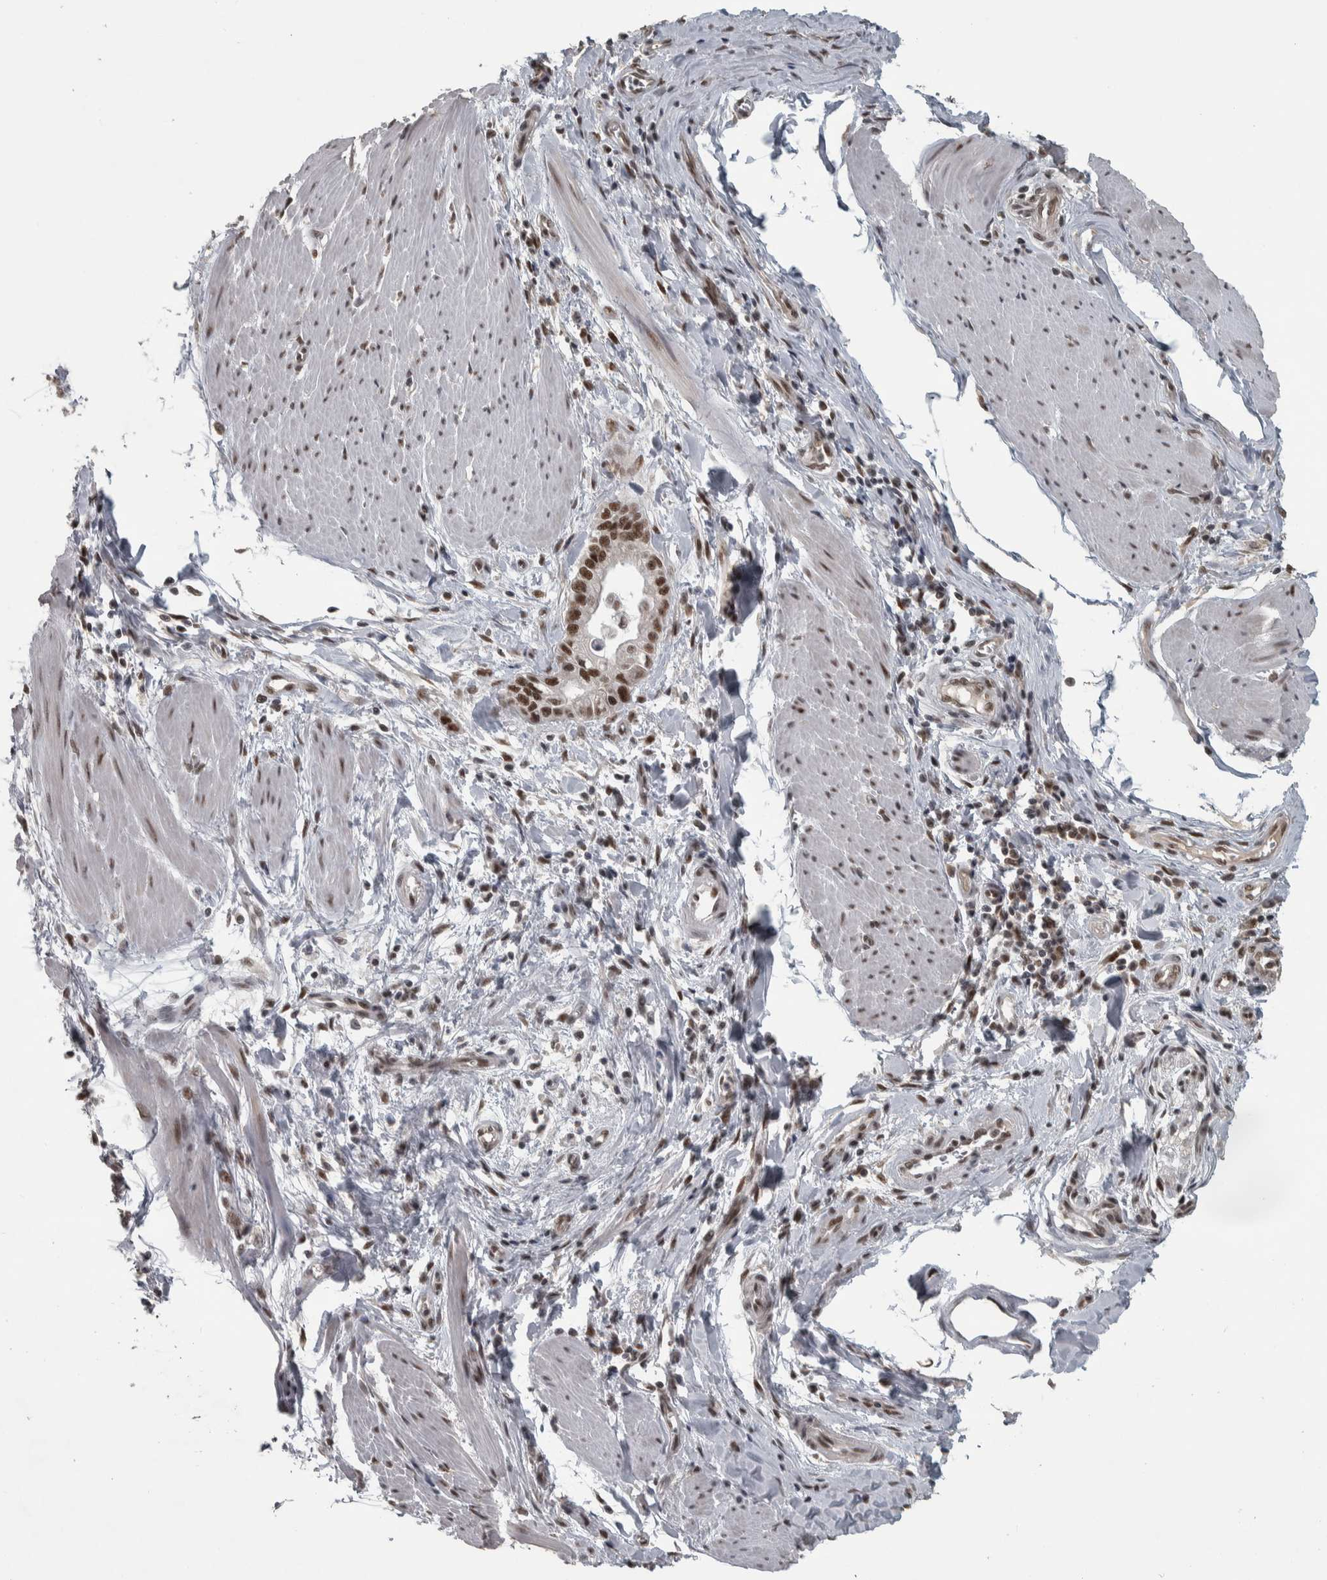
{"staining": {"intensity": "strong", "quantity": ">75%", "location": "nuclear"}, "tissue": "pancreatic cancer", "cell_type": "Tumor cells", "image_type": "cancer", "snomed": [{"axis": "morphology", "description": "Adenocarcinoma, NOS"}, {"axis": "topography", "description": "Pancreas"}], "caption": "Pancreatic cancer stained with a brown dye shows strong nuclear positive expression in approximately >75% of tumor cells.", "gene": "DDX42", "patient": {"sex": "male", "age": 74}}